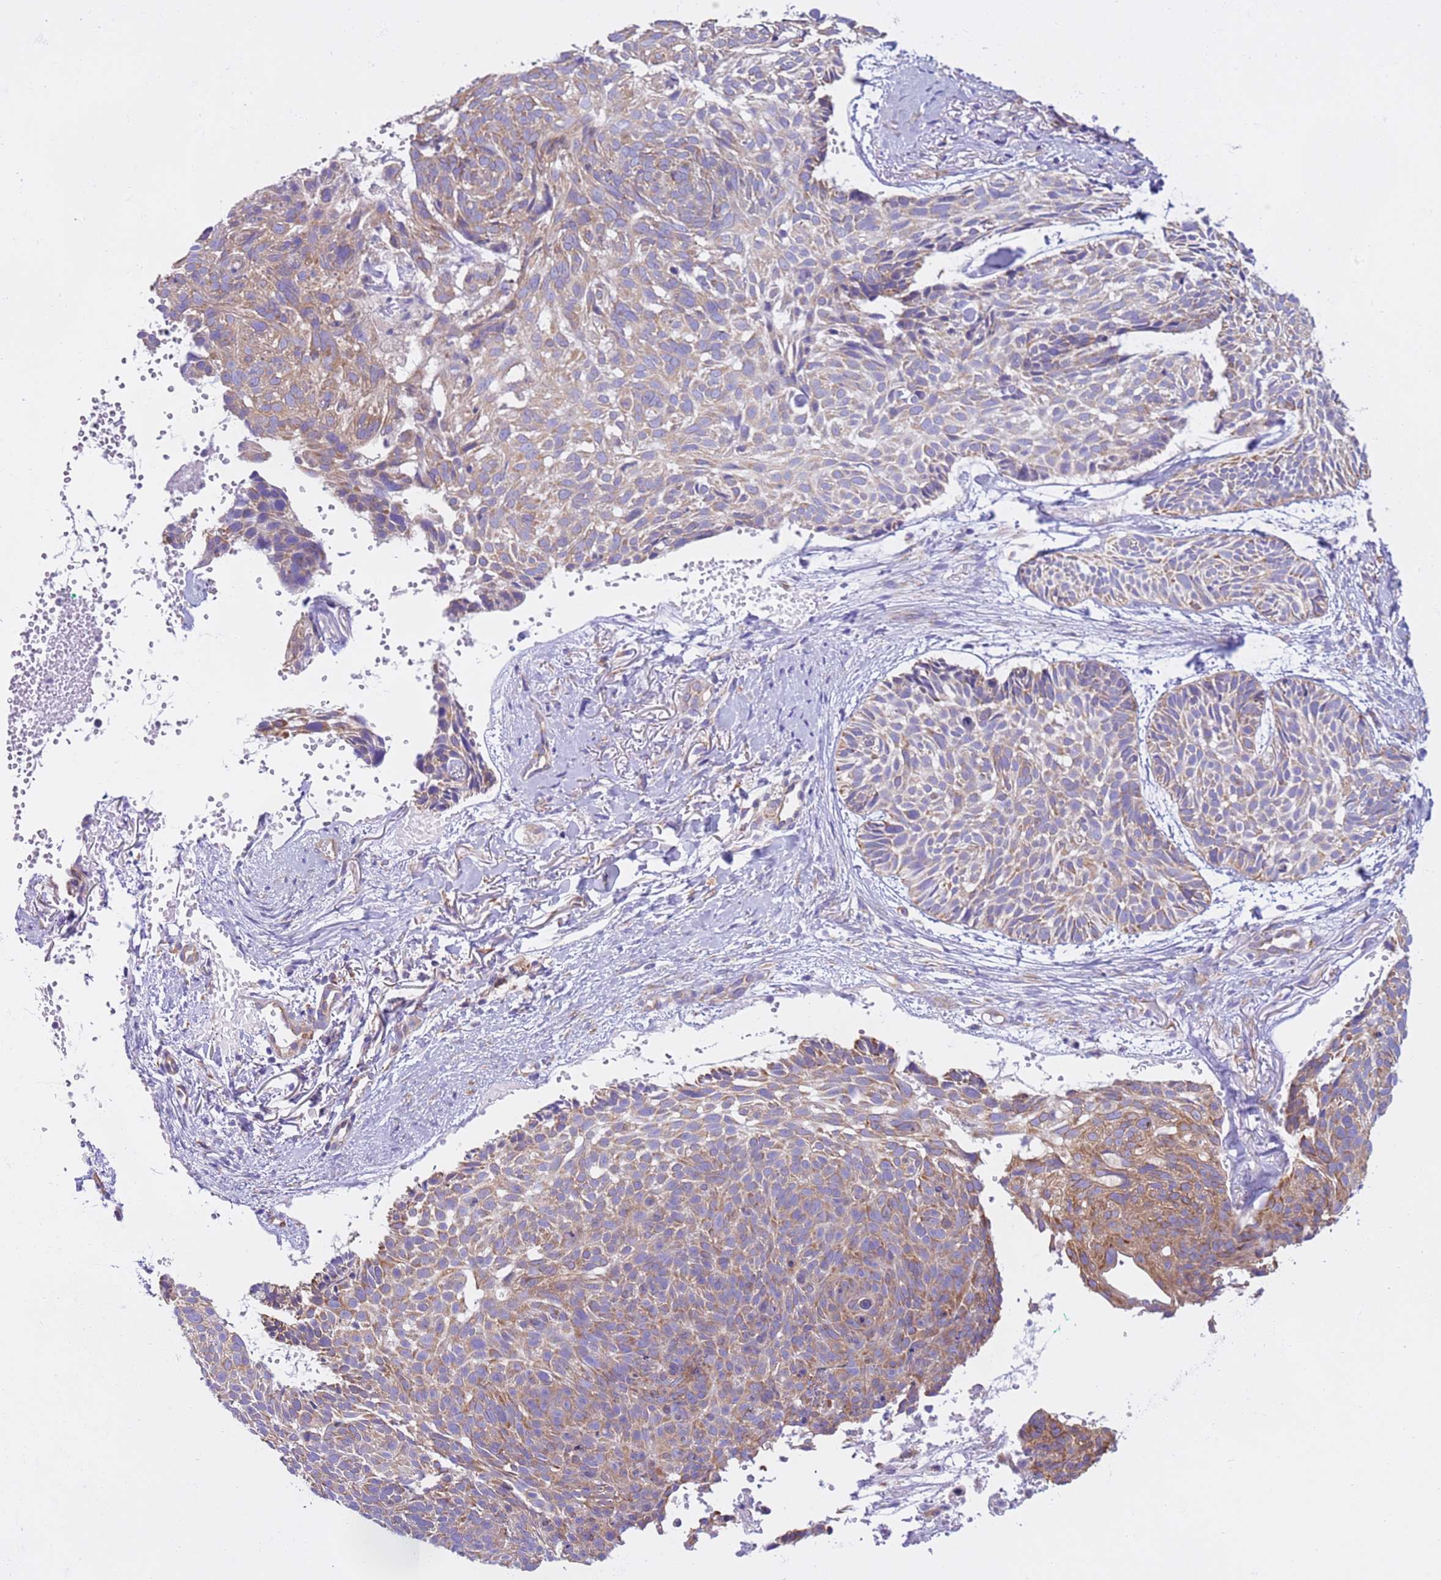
{"staining": {"intensity": "weak", "quantity": ">75%", "location": "cytoplasmic/membranous"}, "tissue": "skin cancer", "cell_type": "Tumor cells", "image_type": "cancer", "snomed": [{"axis": "morphology", "description": "Normal tissue, NOS"}, {"axis": "morphology", "description": "Basal cell carcinoma"}, {"axis": "topography", "description": "Skin"}], "caption": "Skin cancer stained for a protein (brown) shows weak cytoplasmic/membranous positive positivity in about >75% of tumor cells.", "gene": "VARS1", "patient": {"sex": "male", "age": 66}}